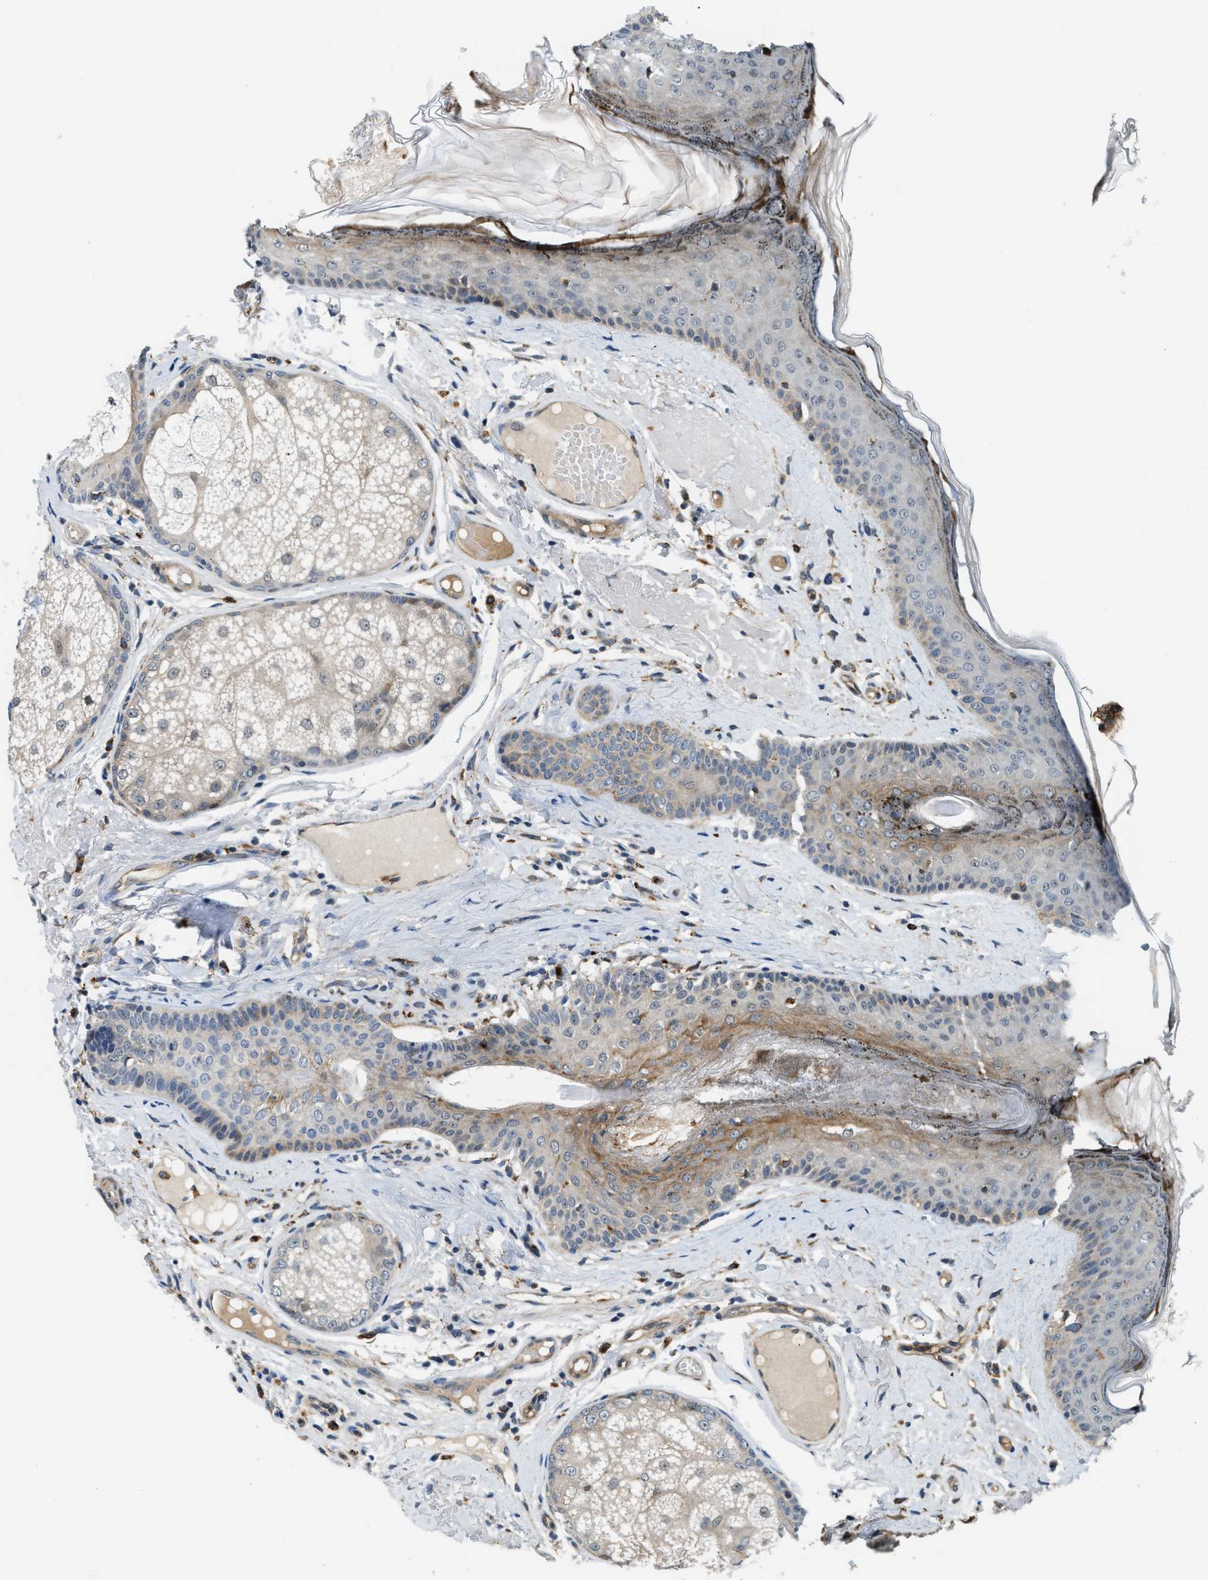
{"staining": {"intensity": "moderate", "quantity": "25%-75%", "location": "cytoplasmic/membranous"}, "tissue": "oral mucosa", "cell_type": "Squamous epithelial cells", "image_type": "normal", "snomed": [{"axis": "morphology", "description": "Normal tissue, NOS"}, {"axis": "topography", "description": "Skin"}, {"axis": "topography", "description": "Oral tissue"}], "caption": "Immunohistochemistry (IHC) (DAB) staining of benign human oral mucosa reveals moderate cytoplasmic/membranous protein expression in about 25%-75% of squamous epithelial cells.", "gene": "STARD3NL", "patient": {"sex": "male", "age": 84}}